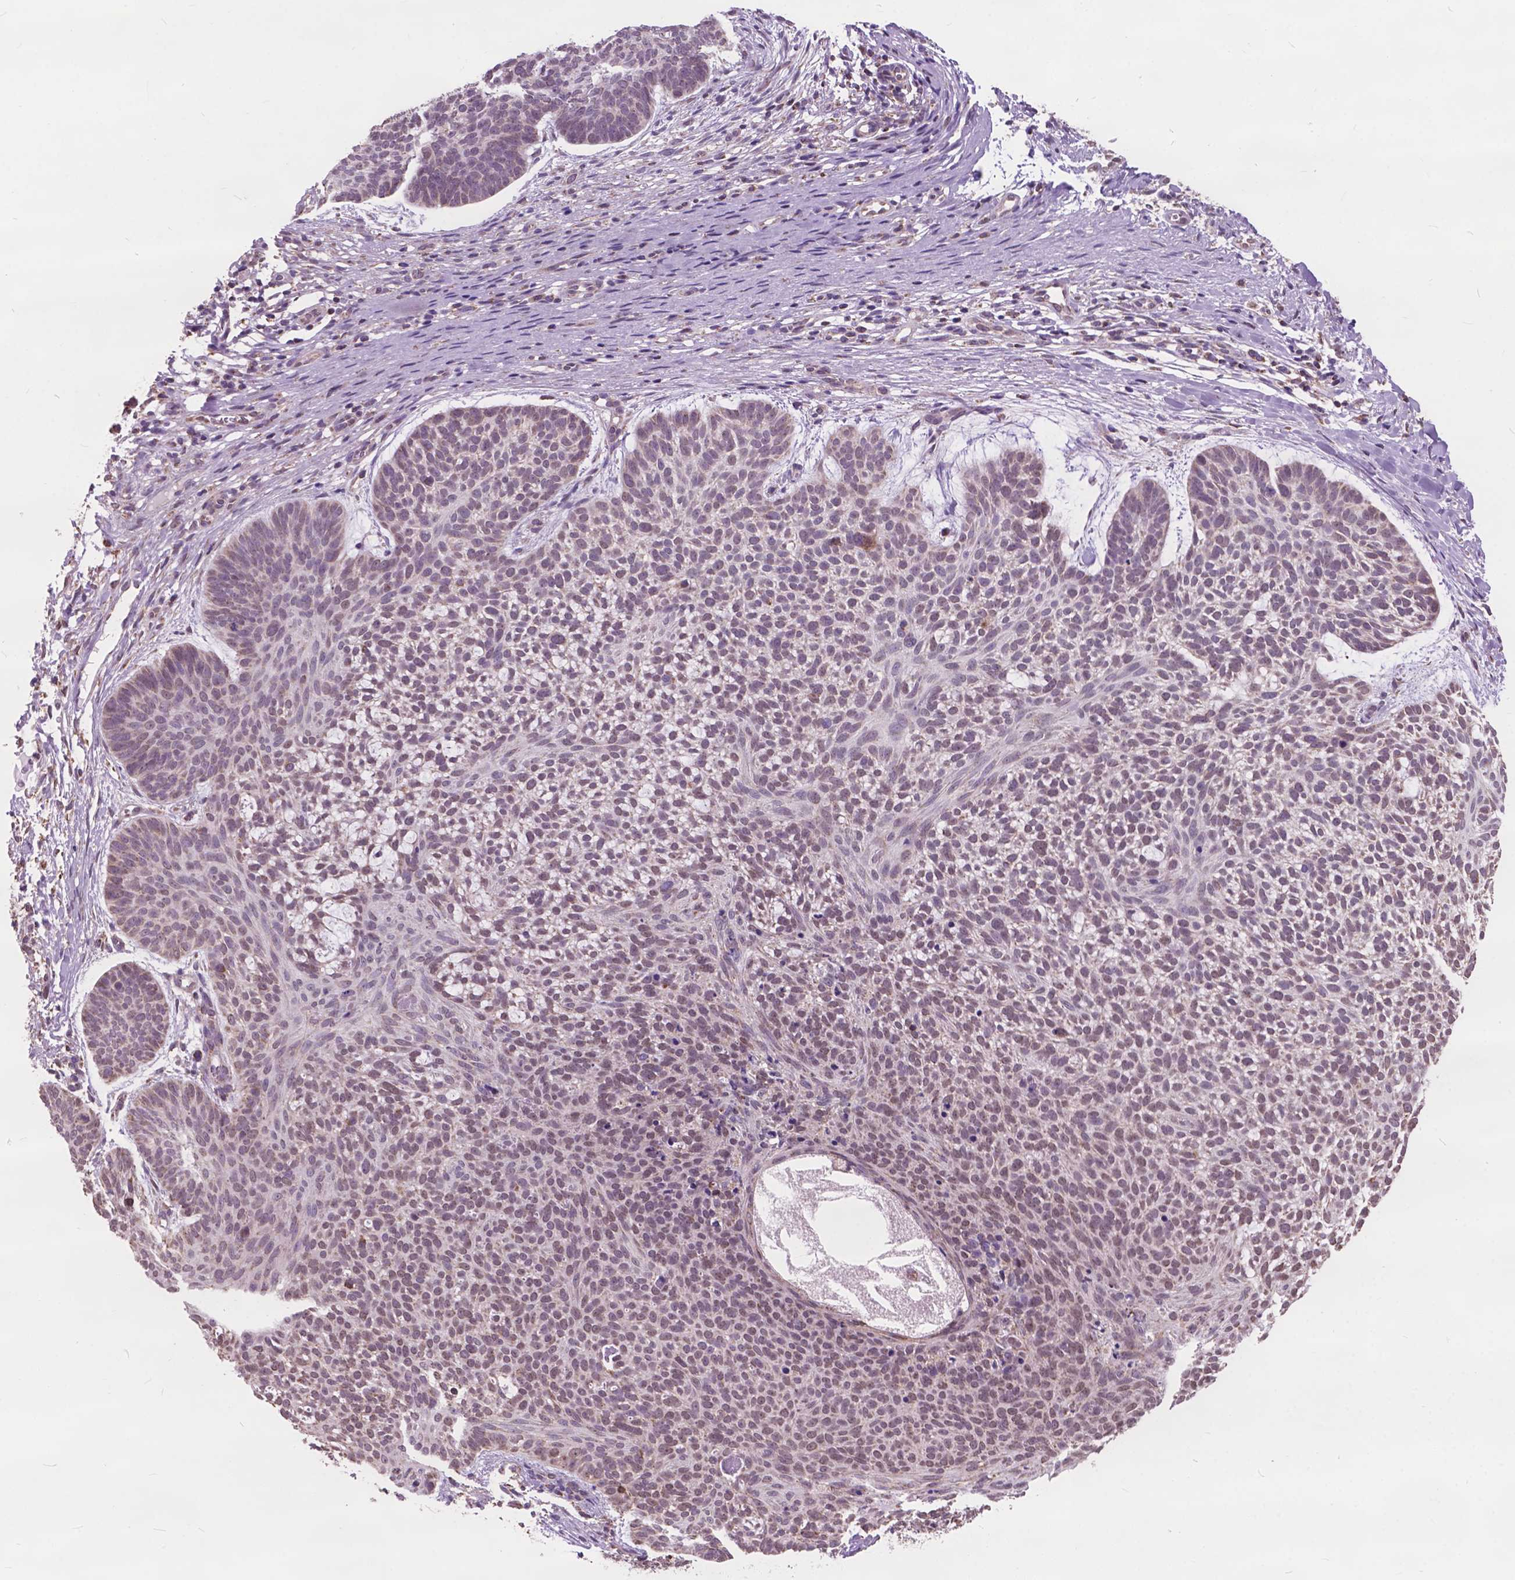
{"staining": {"intensity": "weak", "quantity": ">75%", "location": "cytoplasmic/membranous"}, "tissue": "skin cancer", "cell_type": "Tumor cells", "image_type": "cancer", "snomed": [{"axis": "morphology", "description": "Basal cell carcinoma"}, {"axis": "topography", "description": "Skin"}], "caption": "Protein expression analysis of human basal cell carcinoma (skin) reveals weak cytoplasmic/membranous expression in about >75% of tumor cells.", "gene": "SCOC", "patient": {"sex": "male", "age": 64}}